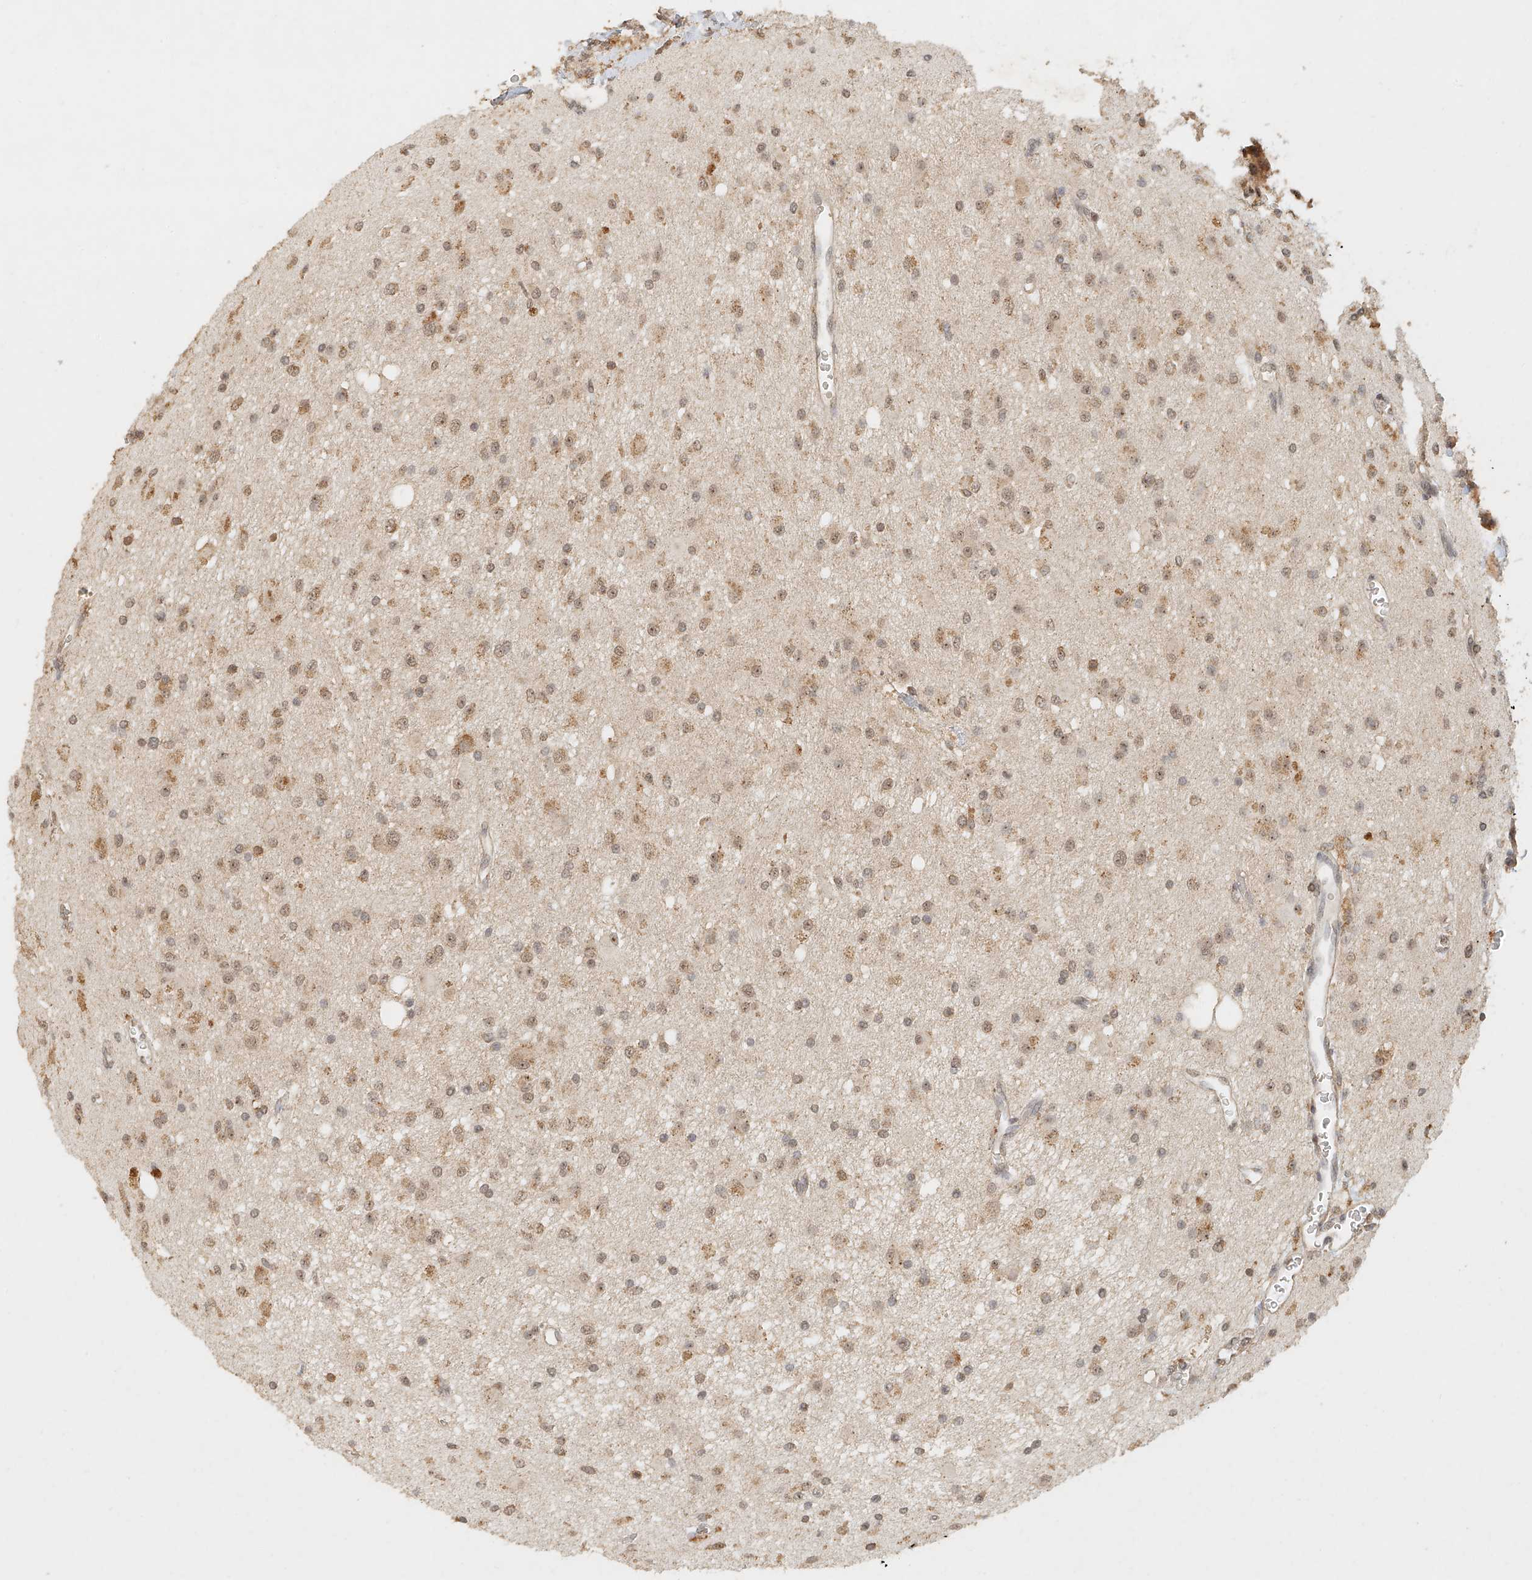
{"staining": {"intensity": "moderate", "quantity": ">75%", "location": "cytoplasmic/membranous"}, "tissue": "glioma", "cell_type": "Tumor cells", "image_type": "cancer", "snomed": [{"axis": "morphology", "description": "Glioma, malignant, High grade"}, {"axis": "topography", "description": "Brain"}], "caption": "Immunohistochemistry (IHC) photomicrograph of neoplastic tissue: high-grade glioma (malignant) stained using immunohistochemistry (IHC) exhibits medium levels of moderate protein expression localized specifically in the cytoplasmic/membranous of tumor cells, appearing as a cytoplasmic/membranous brown color.", "gene": "CXorf58", "patient": {"sex": "male", "age": 34}}